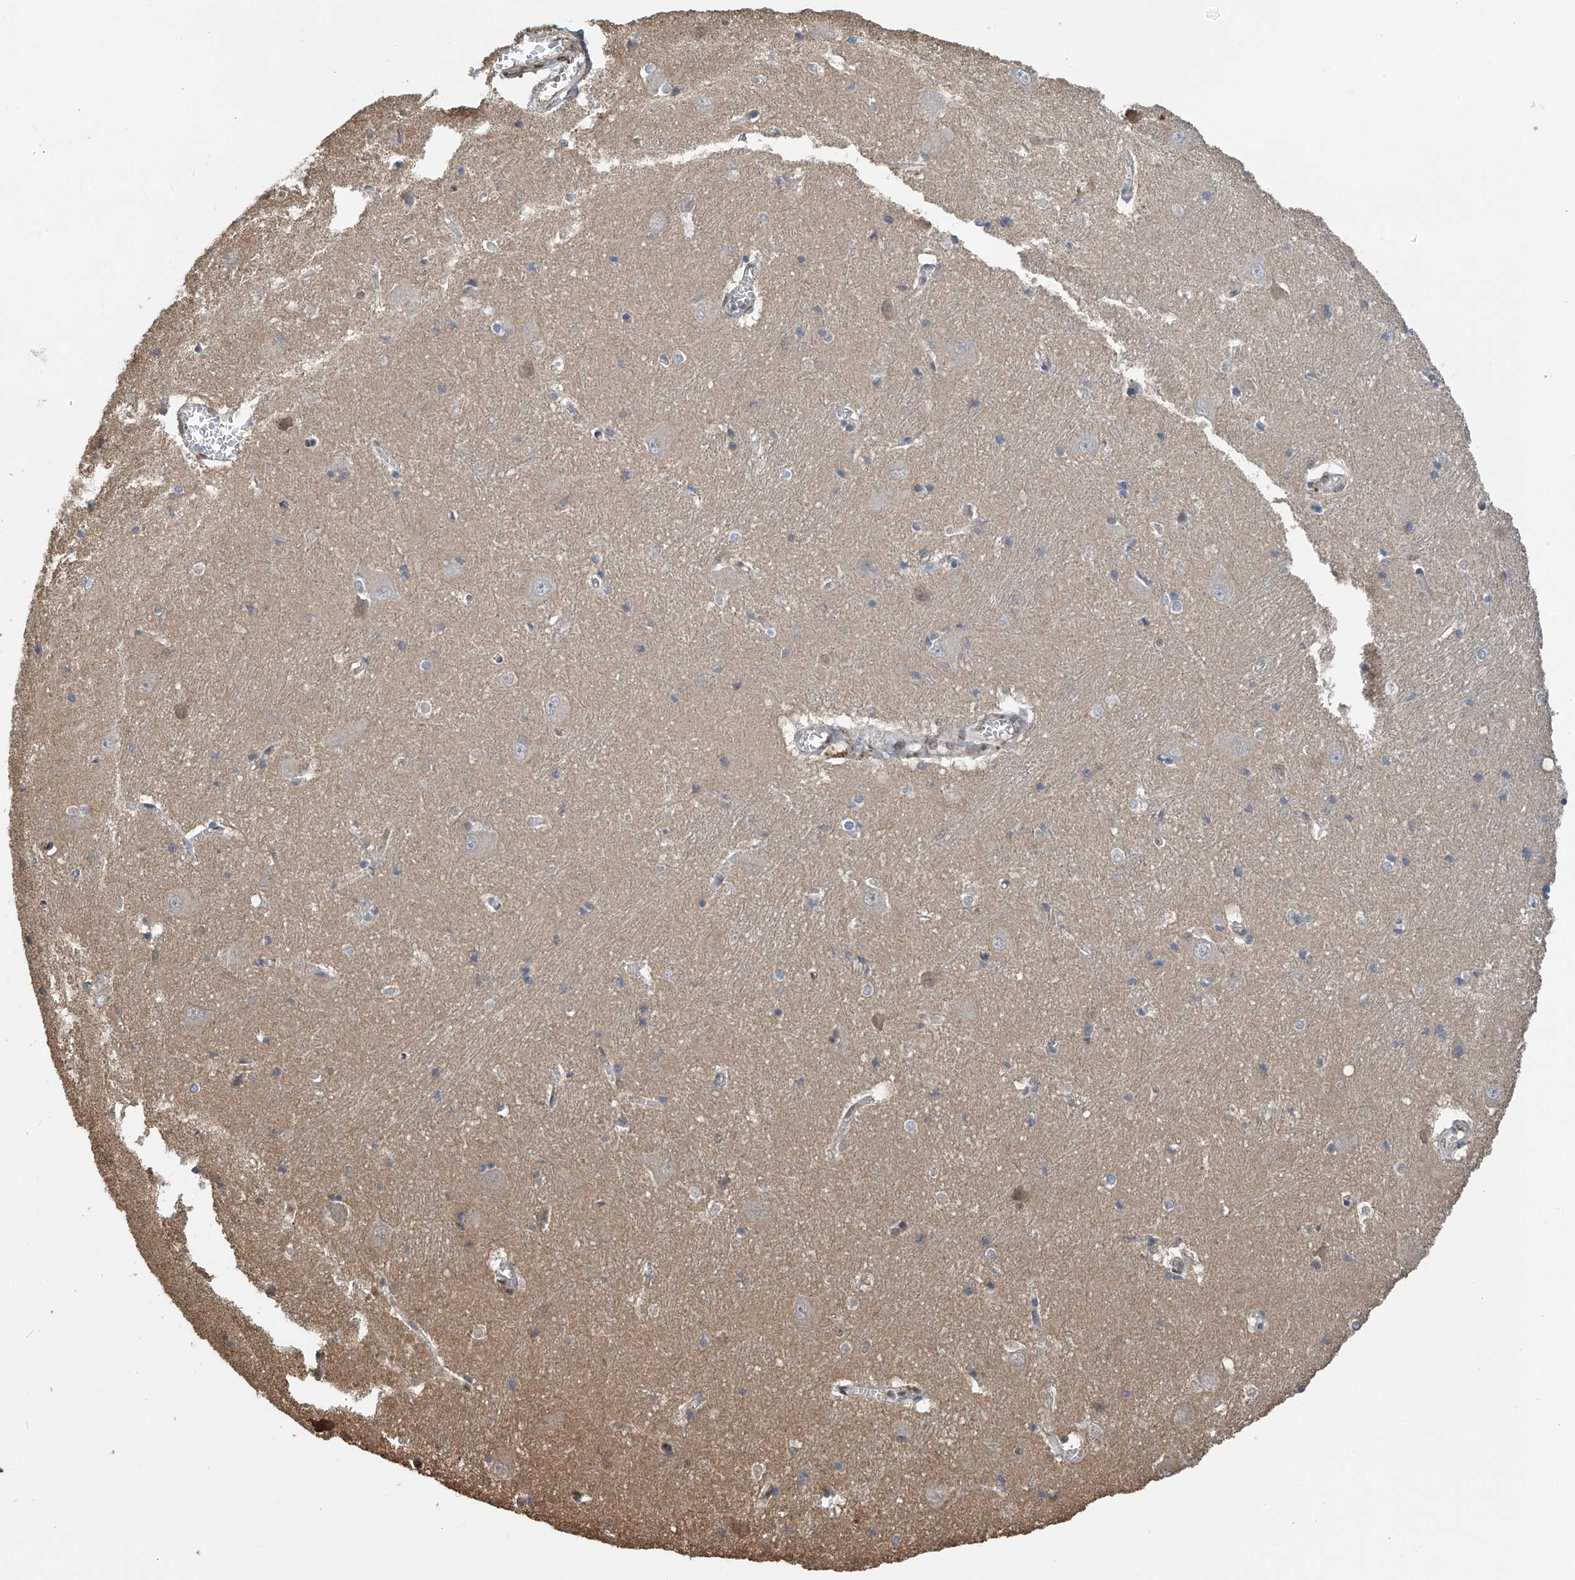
{"staining": {"intensity": "weak", "quantity": "<25%", "location": "cytoplasmic/membranous"}, "tissue": "caudate", "cell_type": "Glial cells", "image_type": "normal", "snomed": [{"axis": "morphology", "description": "Normal tissue, NOS"}, {"axis": "topography", "description": "Lateral ventricle wall"}], "caption": "An IHC photomicrograph of normal caudate is shown. There is no staining in glial cells of caudate.", "gene": "PMM1", "patient": {"sex": "male", "age": 37}}